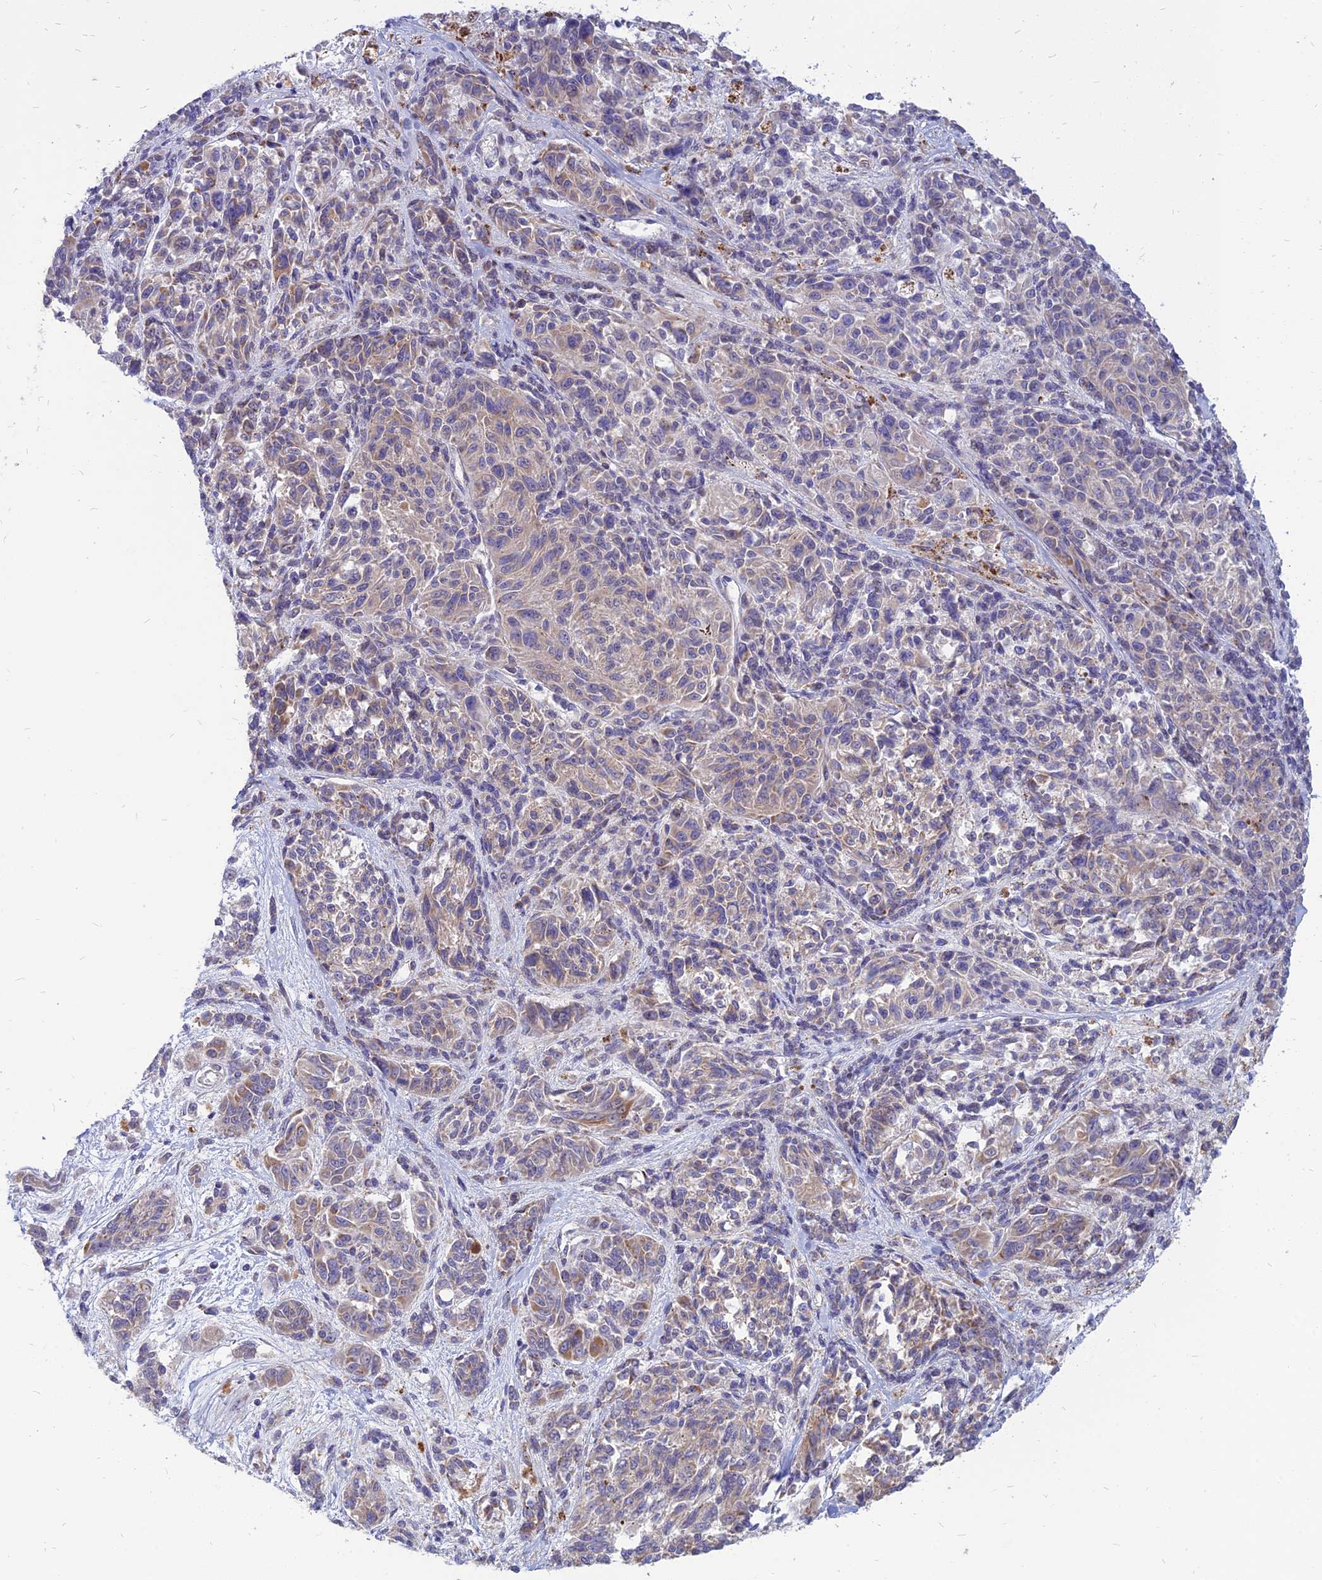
{"staining": {"intensity": "weak", "quantity": "25%-75%", "location": "cytoplasmic/membranous"}, "tissue": "melanoma", "cell_type": "Tumor cells", "image_type": "cancer", "snomed": [{"axis": "morphology", "description": "Malignant melanoma, NOS"}, {"axis": "topography", "description": "Skin"}], "caption": "Melanoma stained with DAB IHC displays low levels of weak cytoplasmic/membranous expression in approximately 25%-75% of tumor cells.", "gene": "PHKA2", "patient": {"sex": "male", "age": 53}}